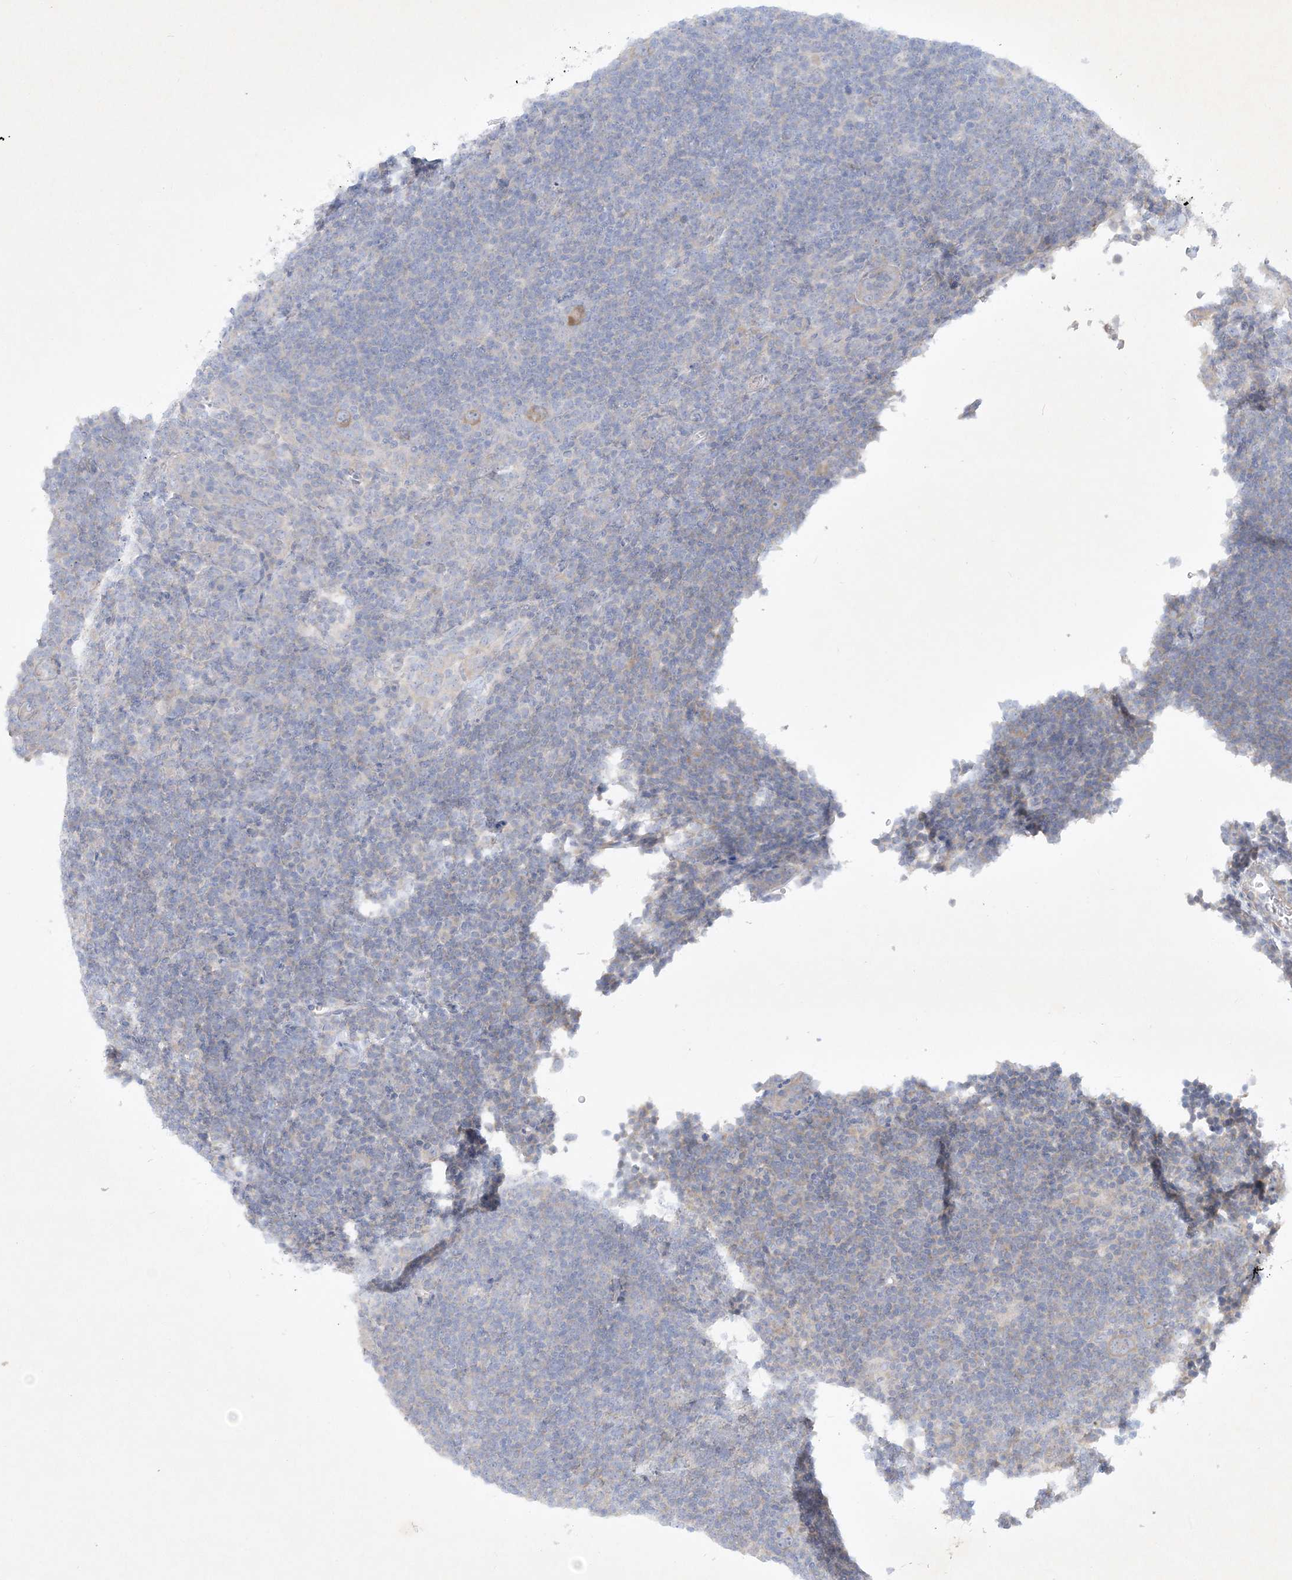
{"staining": {"intensity": "weak", "quantity": "25%-75%", "location": "cytoplasmic/membranous"}, "tissue": "lymphoma", "cell_type": "Tumor cells", "image_type": "cancer", "snomed": [{"axis": "morphology", "description": "Hodgkin's disease, NOS"}, {"axis": "topography", "description": "Lymph node"}], "caption": "Human Hodgkin's disease stained with a brown dye exhibits weak cytoplasmic/membranous positive expression in about 25%-75% of tumor cells.", "gene": "FARSB", "patient": {"sex": "female", "age": 57}}